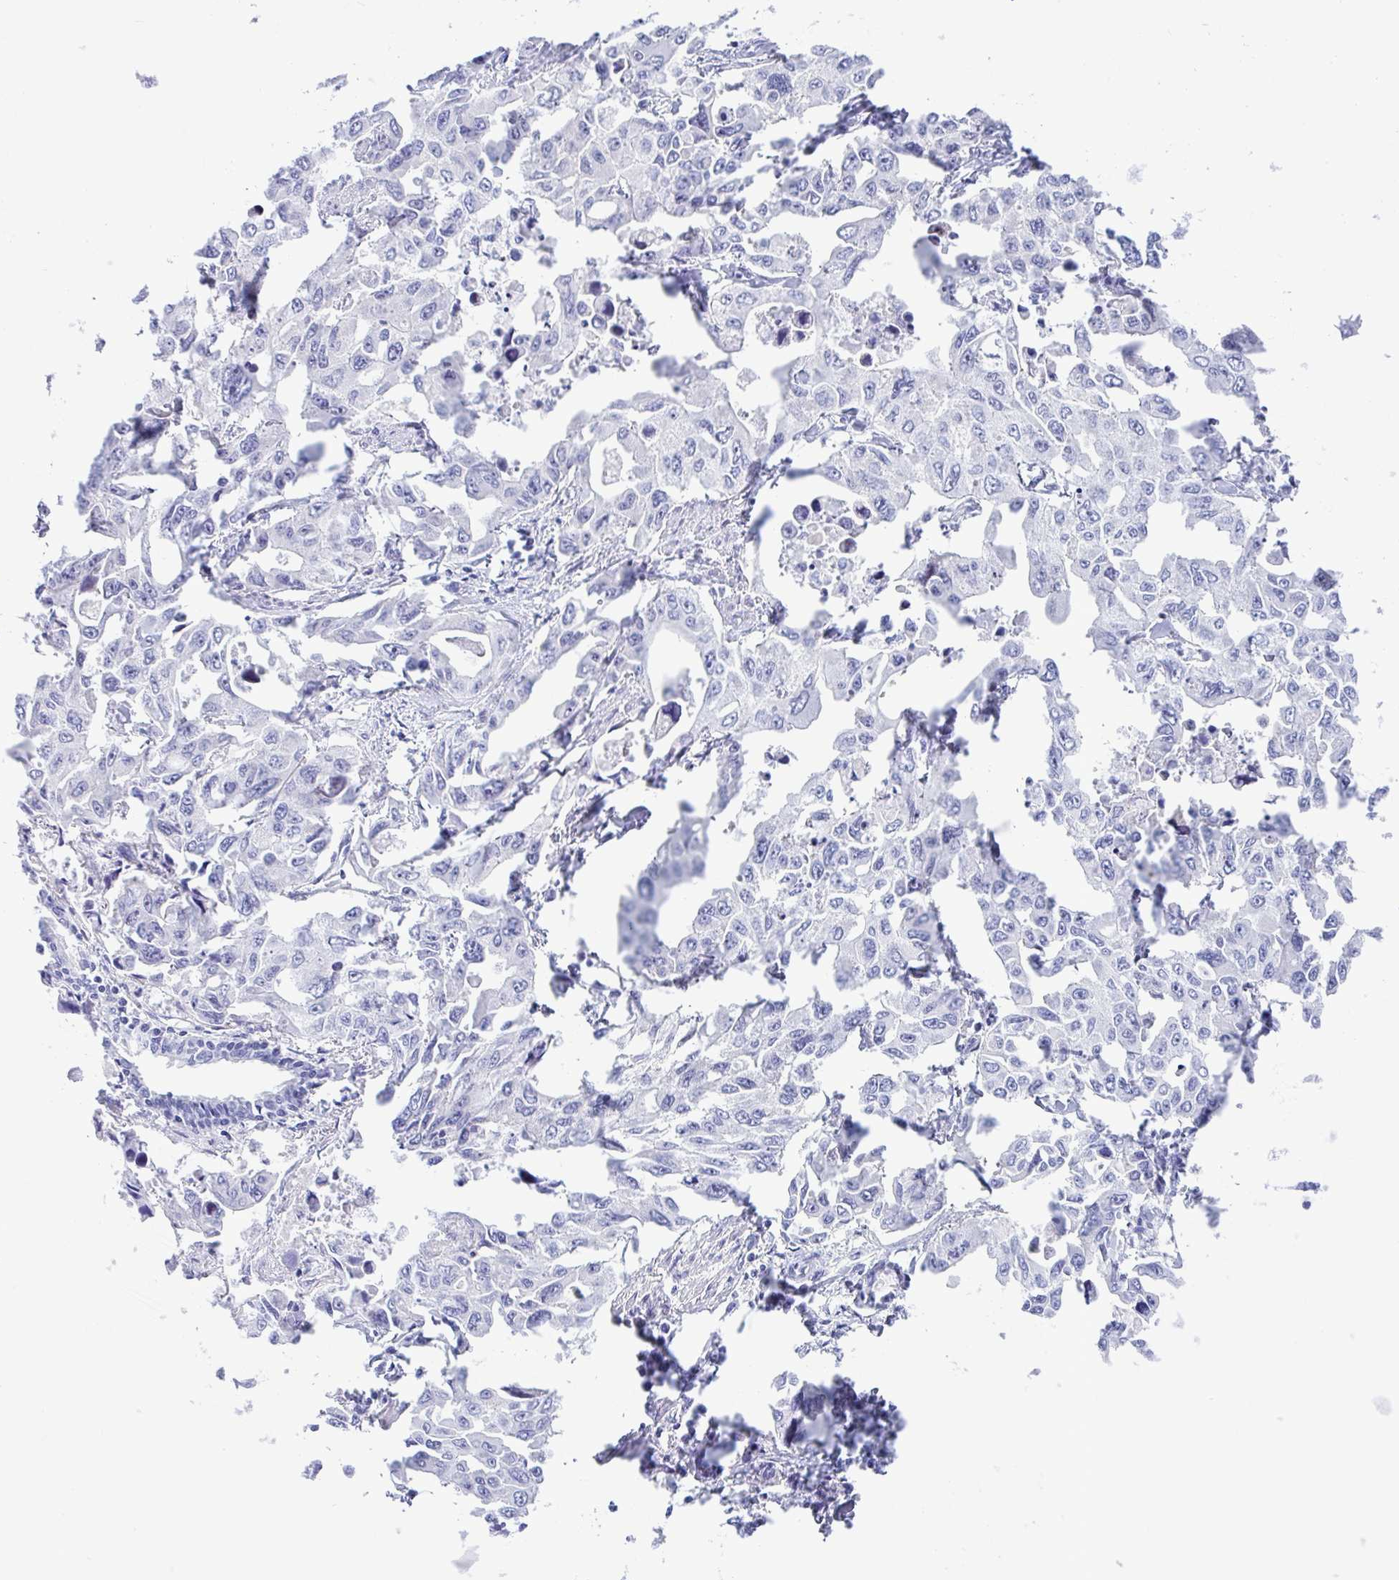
{"staining": {"intensity": "negative", "quantity": "none", "location": "none"}, "tissue": "lung cancer", "cell_type": "Tumor cells", "image_type": "cancer", "snomed": [{"axis": "morphology", "description": "Adenocarcinoma, NOS"}, {"axis": "topography", "description": "Lung"}], "caption": "Immunohistochemistry of human adenocarcinoma (lung) displays no staining in tumor cells.", "gene": "ZNF713", "patient": {"sex": "male", "age": 64}}